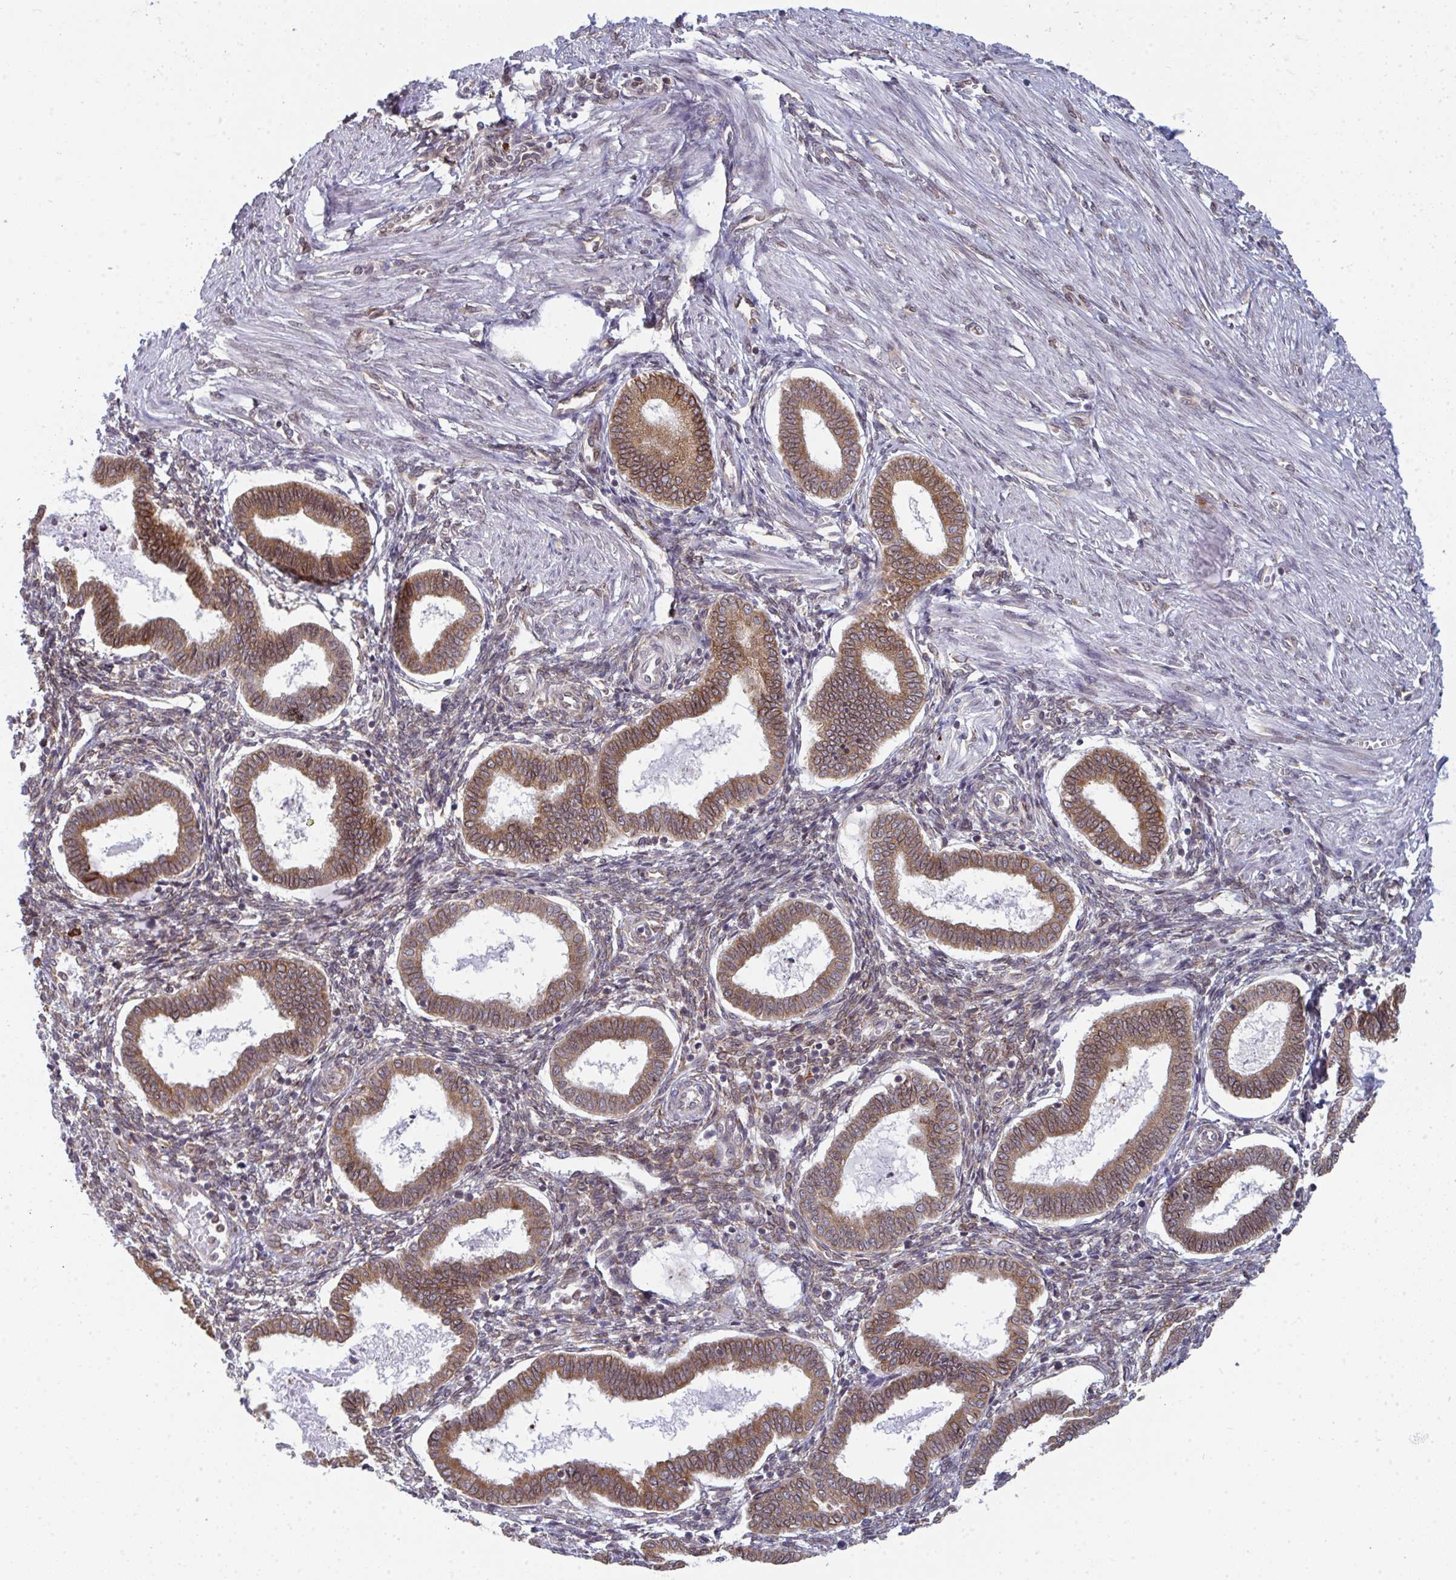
{"staining": {"intensity": "weak", "quantity": "<25%", "location": "cytoplasmic/membranous"}, "tissue": "endometrium", "cell_type": "Cells in endometrial stroma", "image_type": "normal", "snomed": [{"axis": "morphology", "description": "Normal tissue, NOS"}, {"axis": "topography", "description": "Endometrium"}], "caption": "A high-resolution photomicrograph shows IHC staining of unremarkable endometrium, which exhibits no significant staining in cells in endometrial stroma.", "gene": "LYSMD4", "patient": {"sex": "female", "age": 24}}